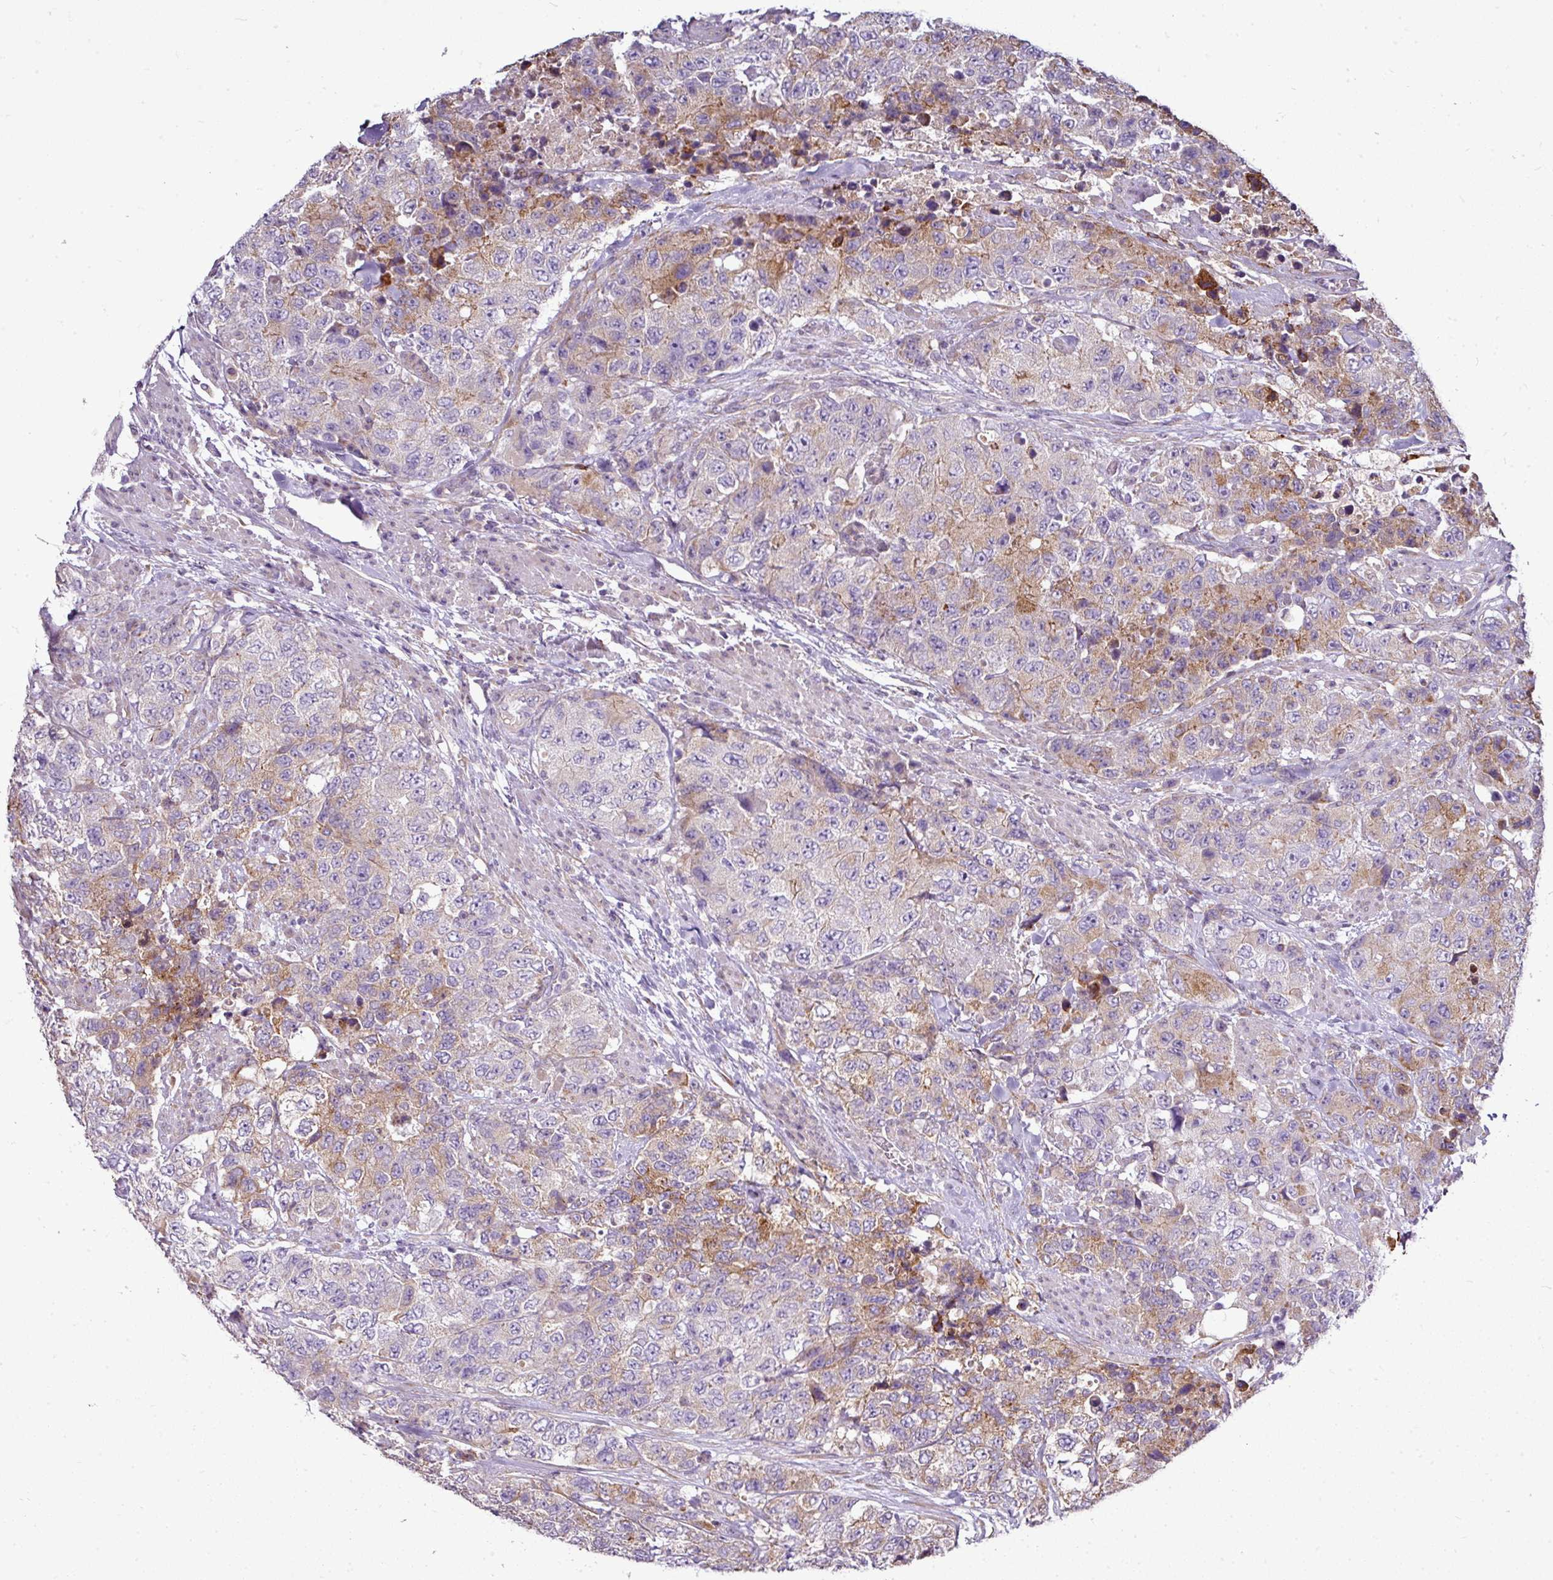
{"staining": {"intensity": "moderate", "quantity": "25%-75%", "location": "cytoplasmic/membranous"}, "tissue": "urothelial cancer", "cell_type": "Tumor cells", "image_type": "cancer", "snomed": [{"axis": "morphology", "description": "Urothelial carcinoma, High grade"}, {"axis": "topography", "description": "Urinary bladder"}], "caption": "Protein staining shows moderate cytoplasmic/membranous expression in about 25%-75% of tumor cells in high-grade urothelial carcinoma.", "gene": "GAN", "patient": {"sex": "female", "age": 78}}